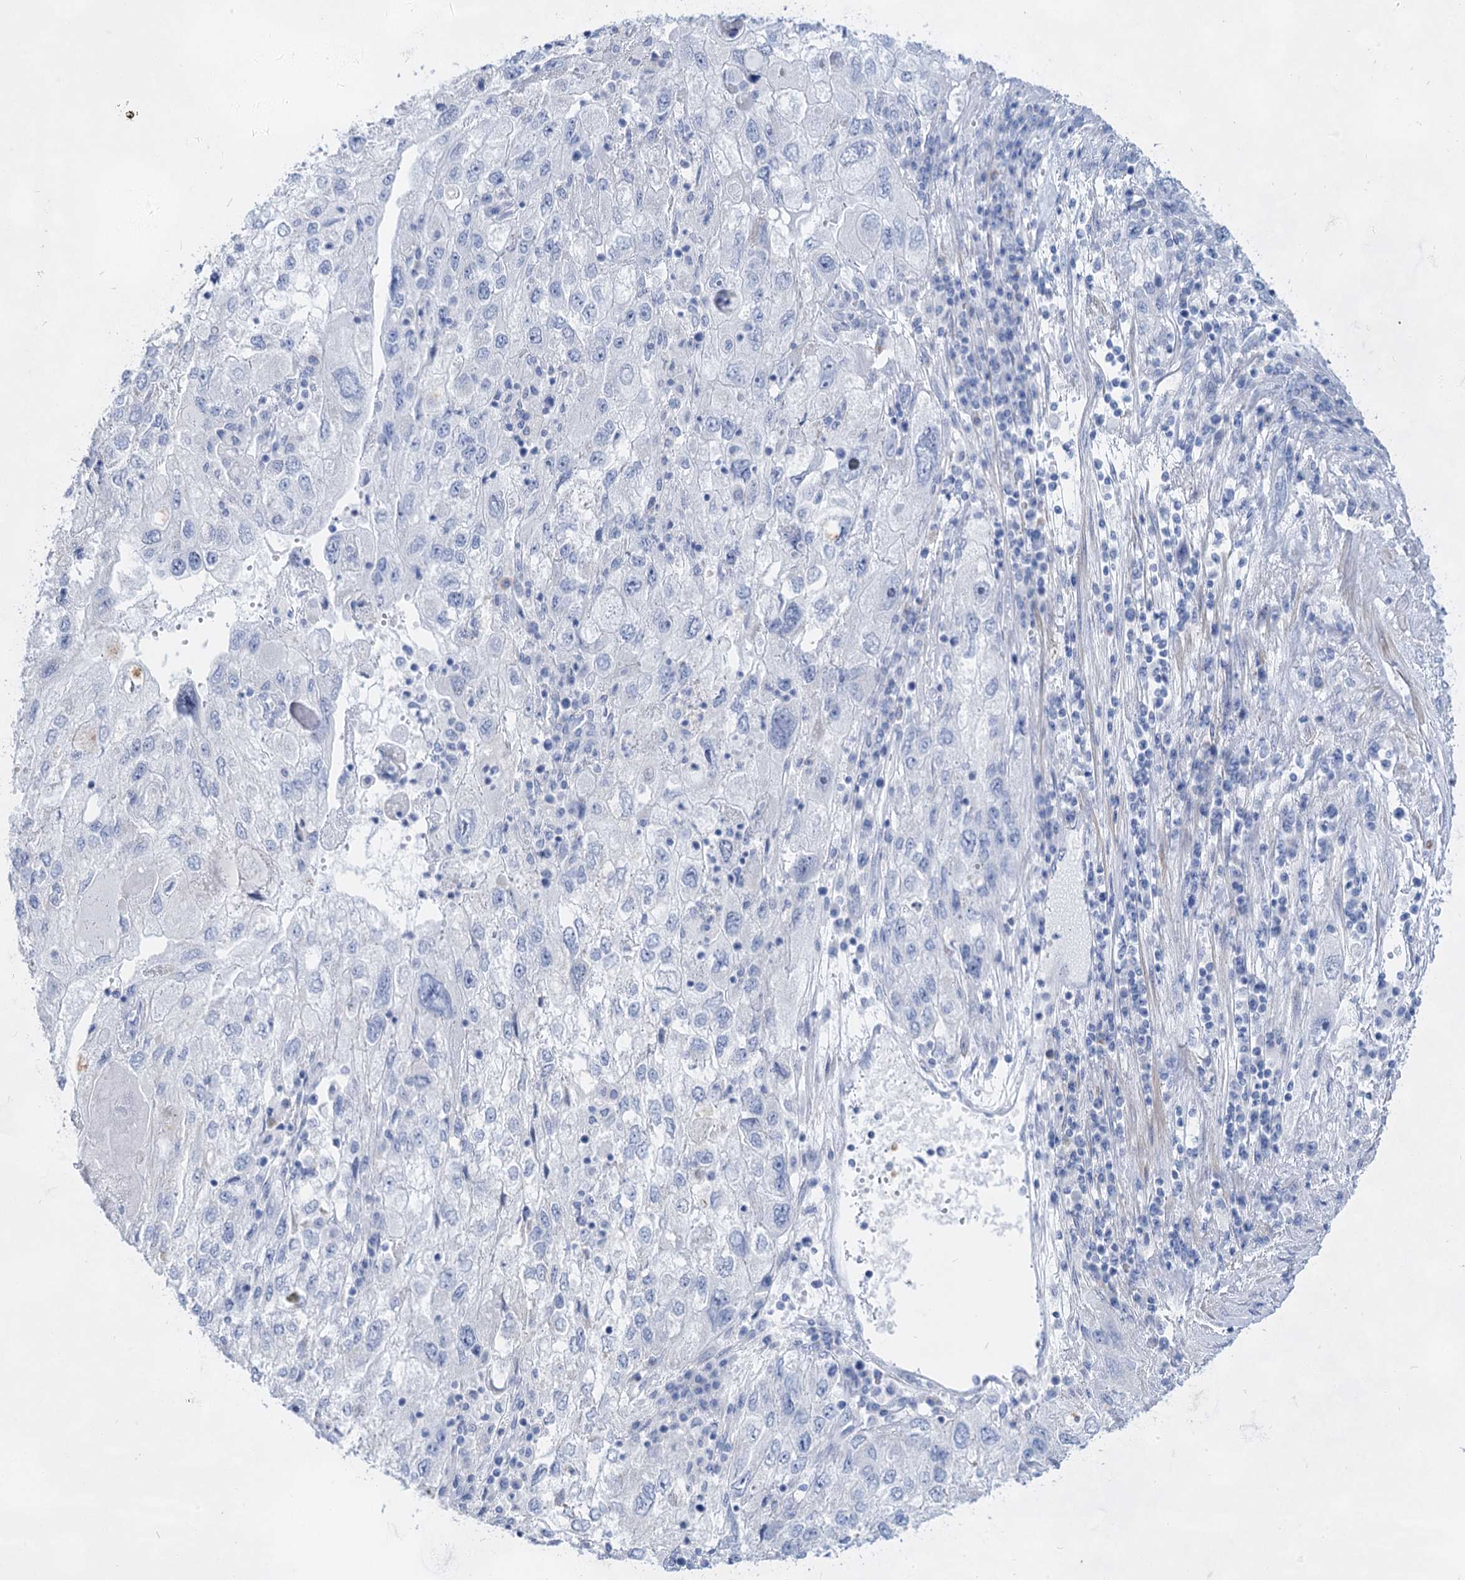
{"staining": {"intensity": "negative", "quantity": "none", "location": "none"}, "tissue": "endometrial cancer", "cell_type": "Tumor cells", "image_type": "cancer", "snomed": [{"axis": "morphology", "description": "Adenocarcinoma, NOS"}, {"axis": "topography", "description": "Endometrium"}], "caption": "Immunohistochemistry histopathology image of human endometrial cancer stained for a protein (brown), which reveals no positivity in tumor cells.", "gene": "ACRV1", "patient": {"sex": "female", "age": 49}}